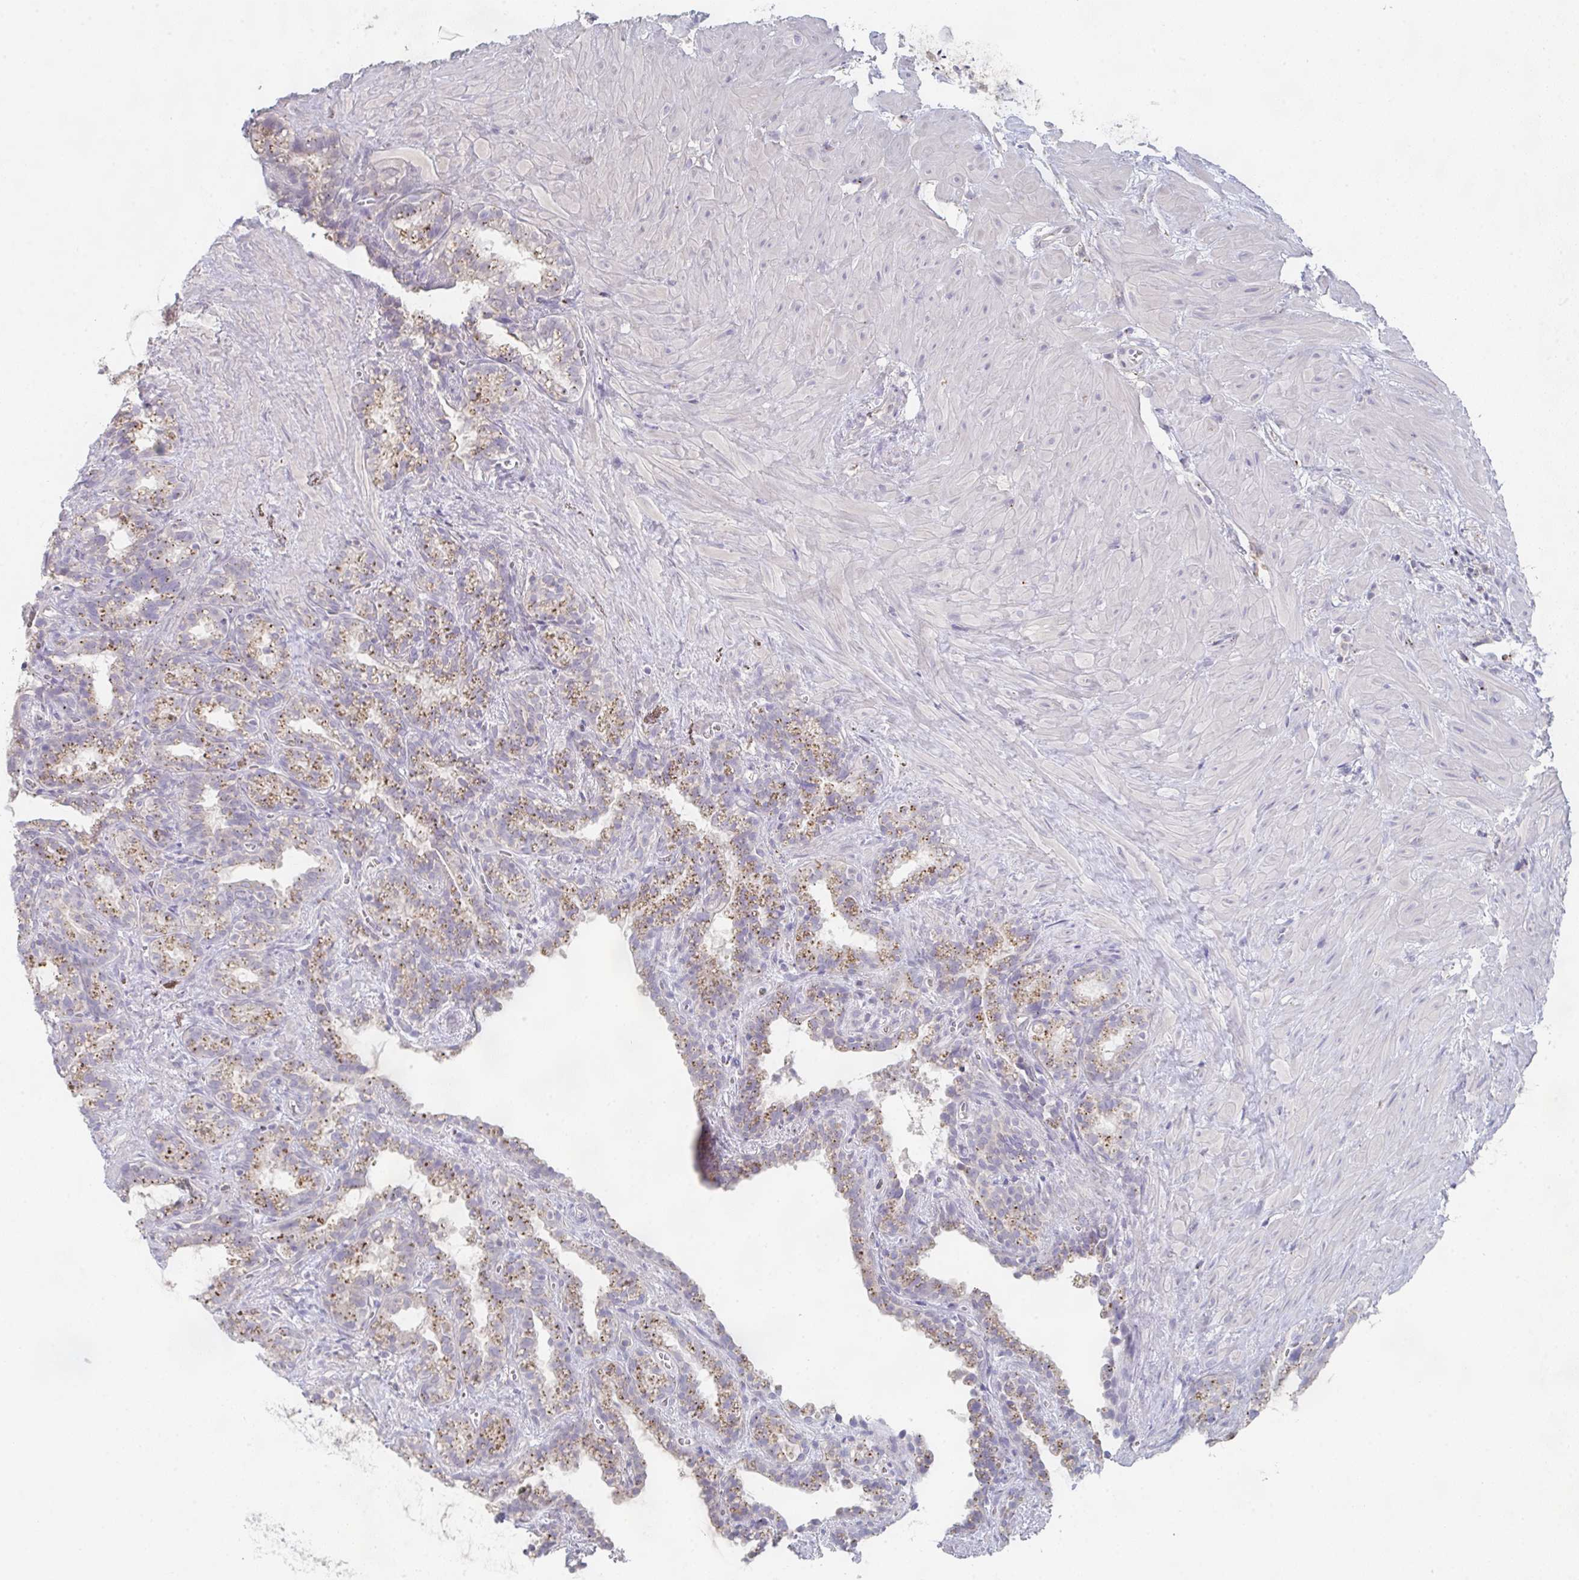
{"staining": {"intensity": "moderate", "quantity": "25%-75%", "location": "cytoplasmic/membranous"}, "tissue": "seminal vesicle", "cell_type": "Glandular cells", "image_type": "normal", "snomed": [{"axis": "morphology", "description": "Normal tissue, NOS"}, {"axis": "topography", "description": "Seminal veicle"}], "caption": "A medium amount of moderate cytoplasmic/membranous positivity is present in about 25%-75% of glandular cells in benign seminal vesicle.", "gene": "CHMP5", "patient": {"sex": "male", "age": 76}}